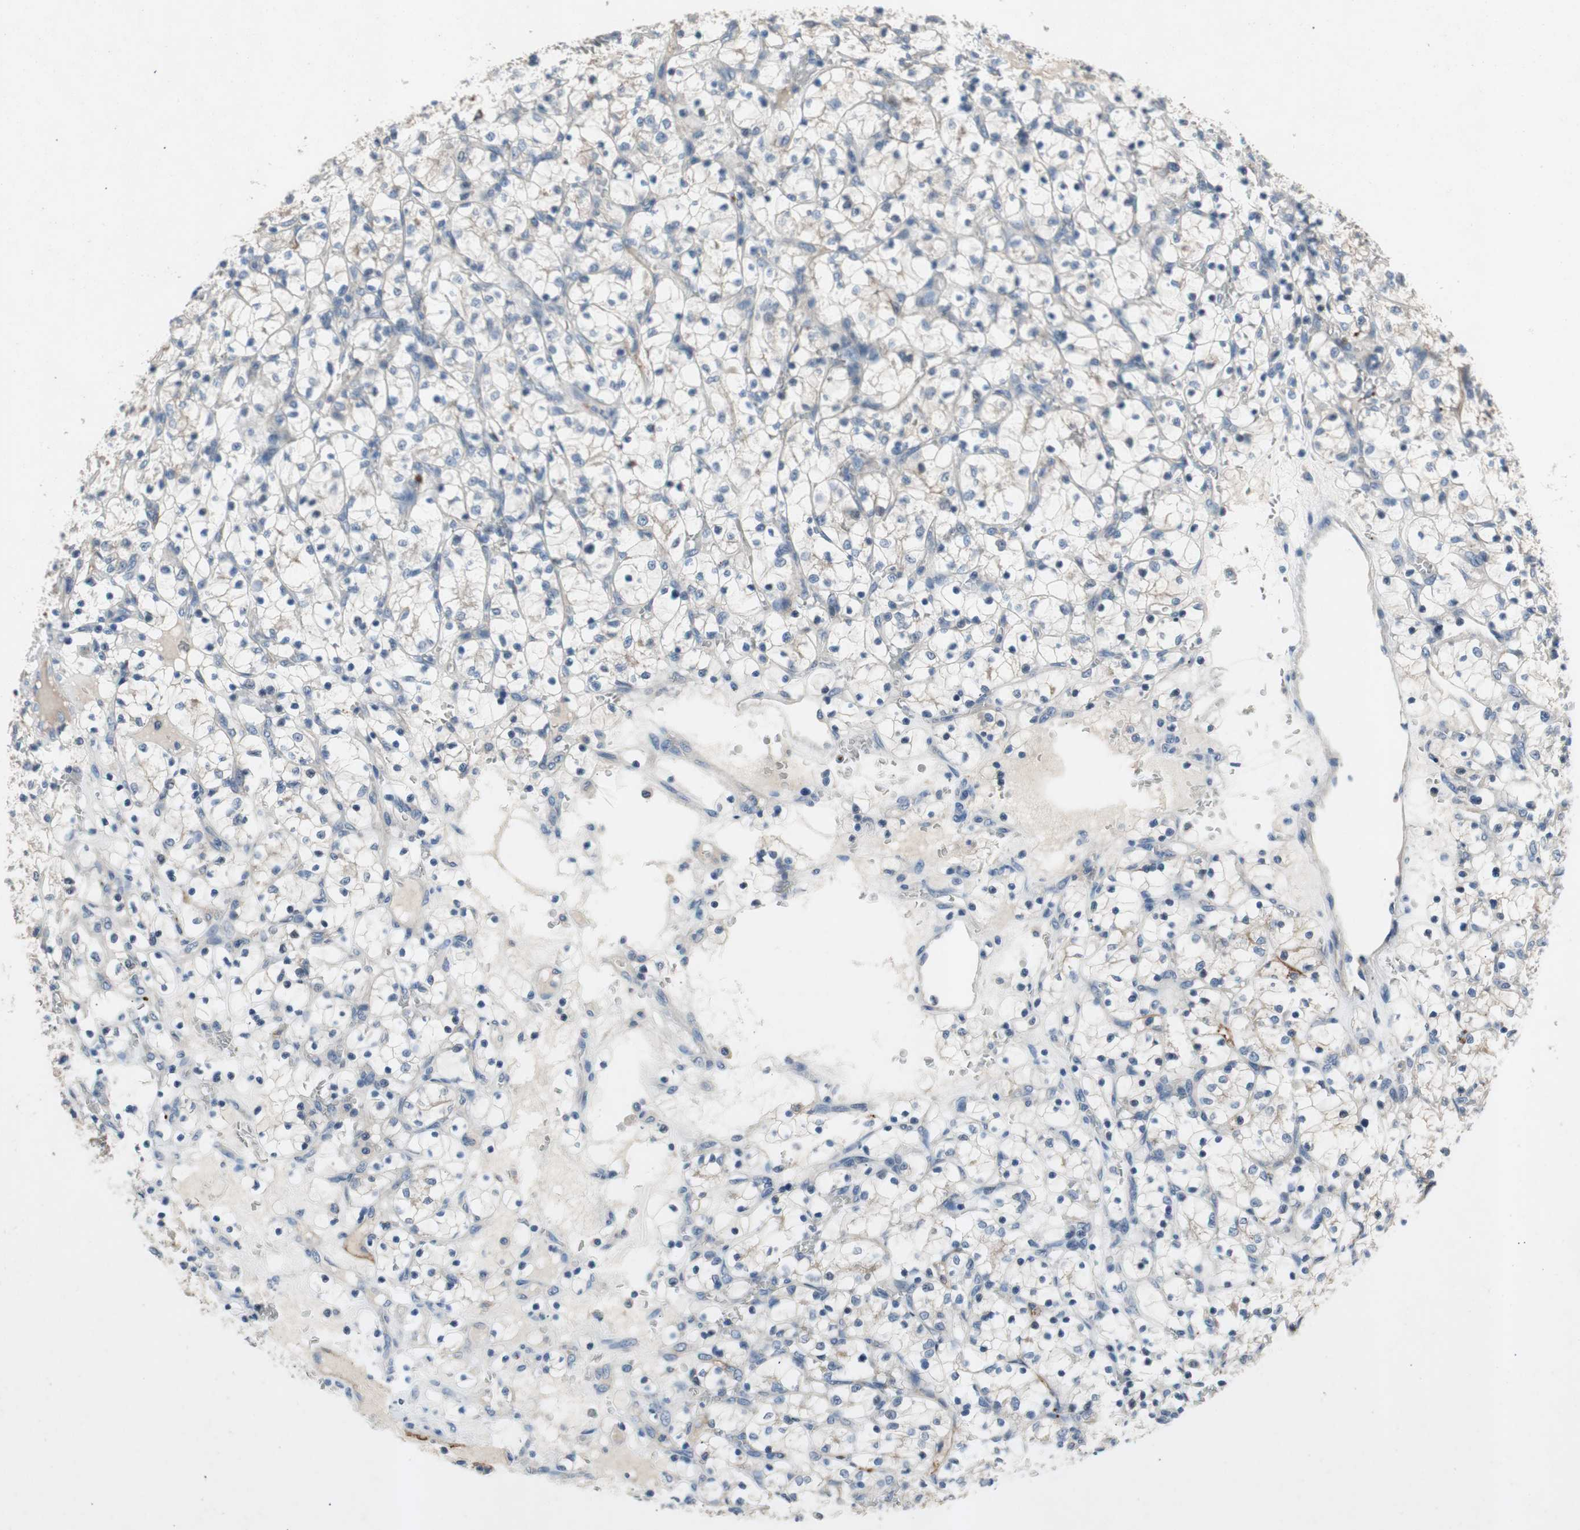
{"staining": {"intensity": "negative", "quantity": "none", "location": "none"}, "tissue": "renal cancer", "cell_type": "Tumor cells", "image_type": "cancer", "snomed": [{"axis": "morphology", "description": "Adenocarcinoma, NOS"}, {"axis": "topography", "description": "Kidney"}], "caption": "This is an IHC histopathology image of renal adenocarcinoma. There is no staining in tumor cells.", "gene": "ALPL", "patient": {"sex": "female", "age": 69}}